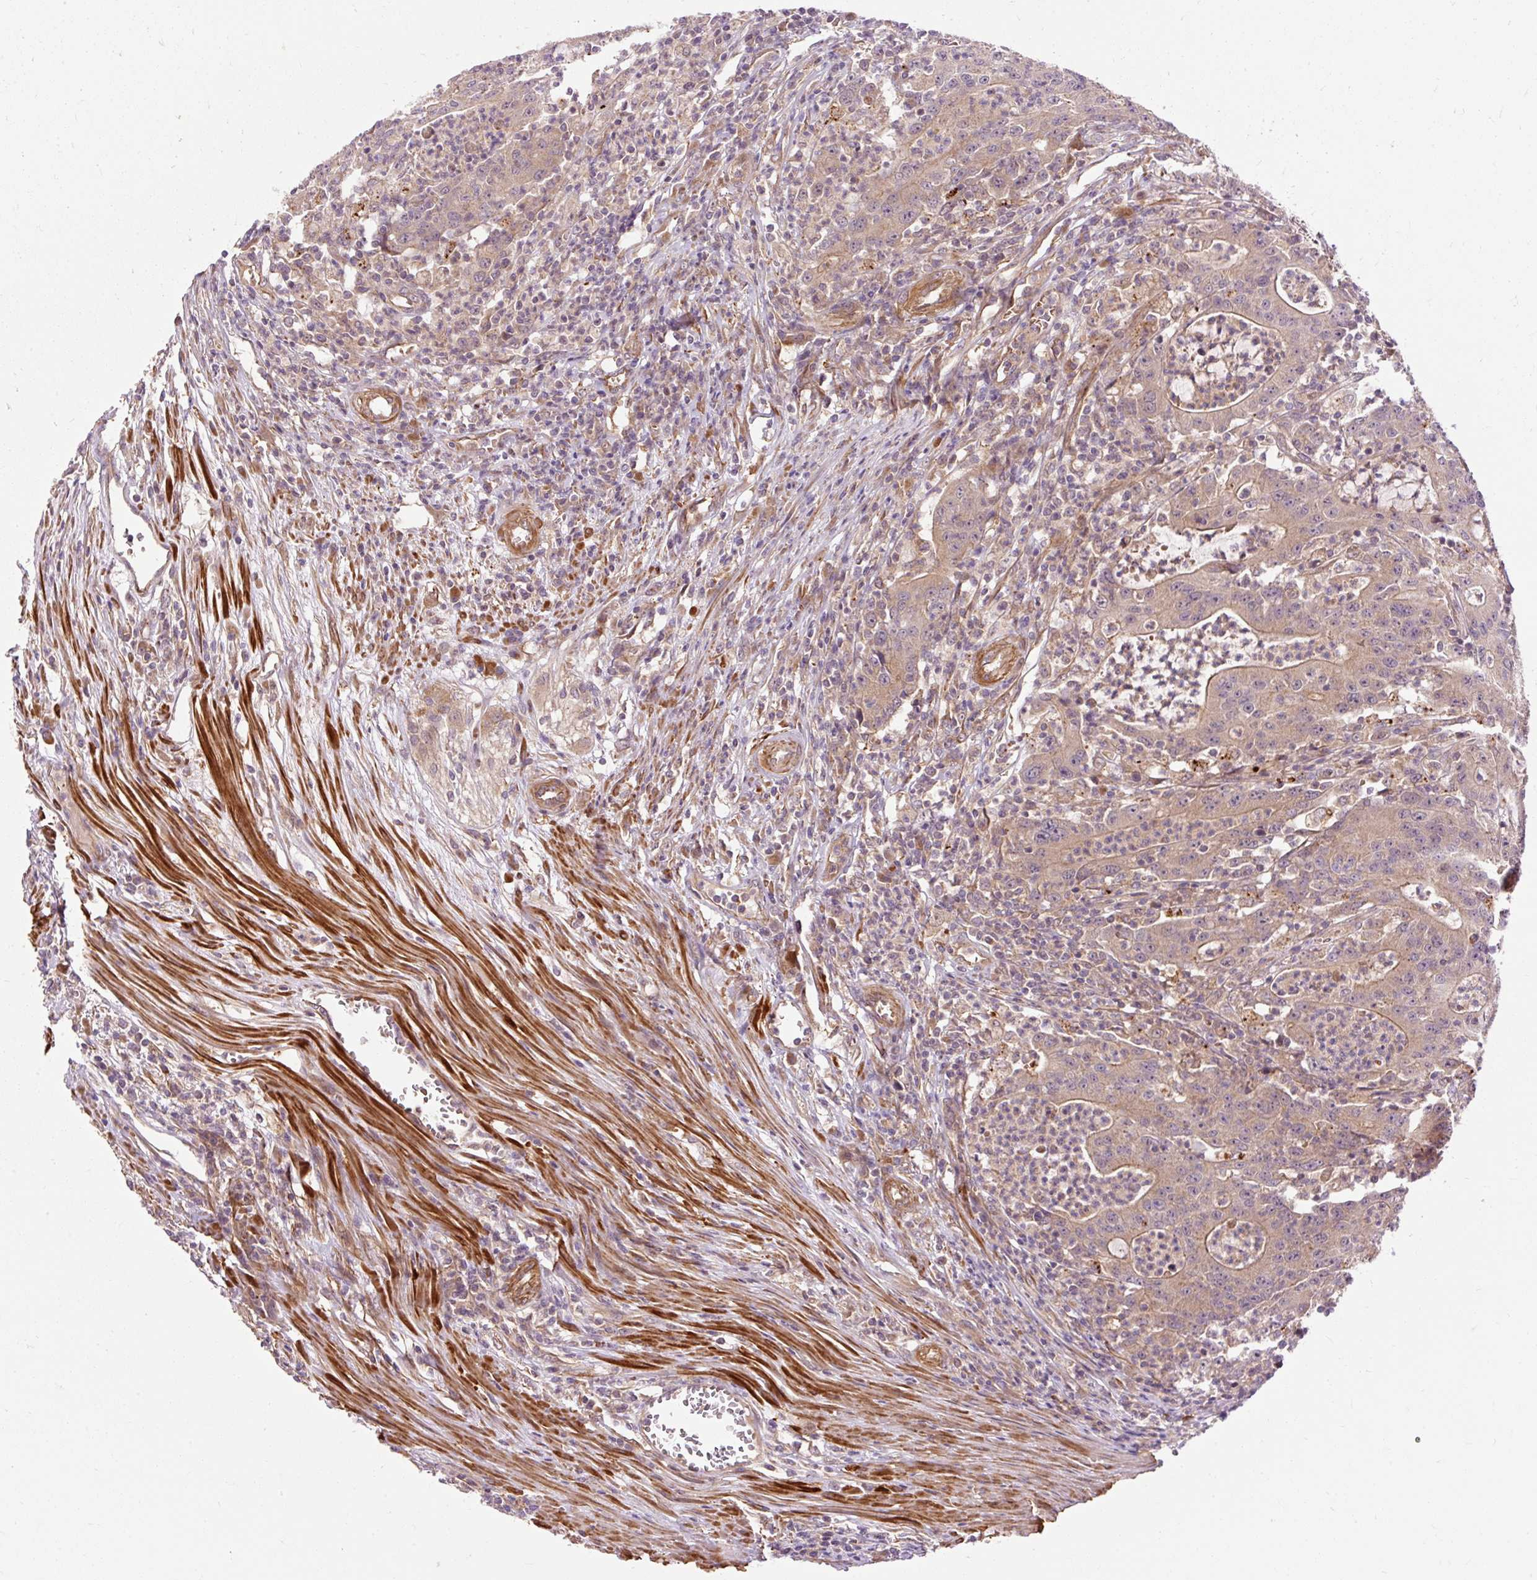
{"staining": {"intensity": "weak", "quantity": ">75%", "location": "cytoplasmic/membranous"}, "tissue": "colorectal cancer", "cell_type": "Tumor cells", "image_type": "cancer", "snomed": [{"axis": "morphology", "description": "Adenocarcinoma, NOS"}, {"axis": "topography", "description": "Colon"}], "caption": "Human colorectal adenocarcinoma stained with a protein marker shows weak staining in tumor cells.", "gene": "RIPOR3", "patient": {"sex": "male", "age": 83}}